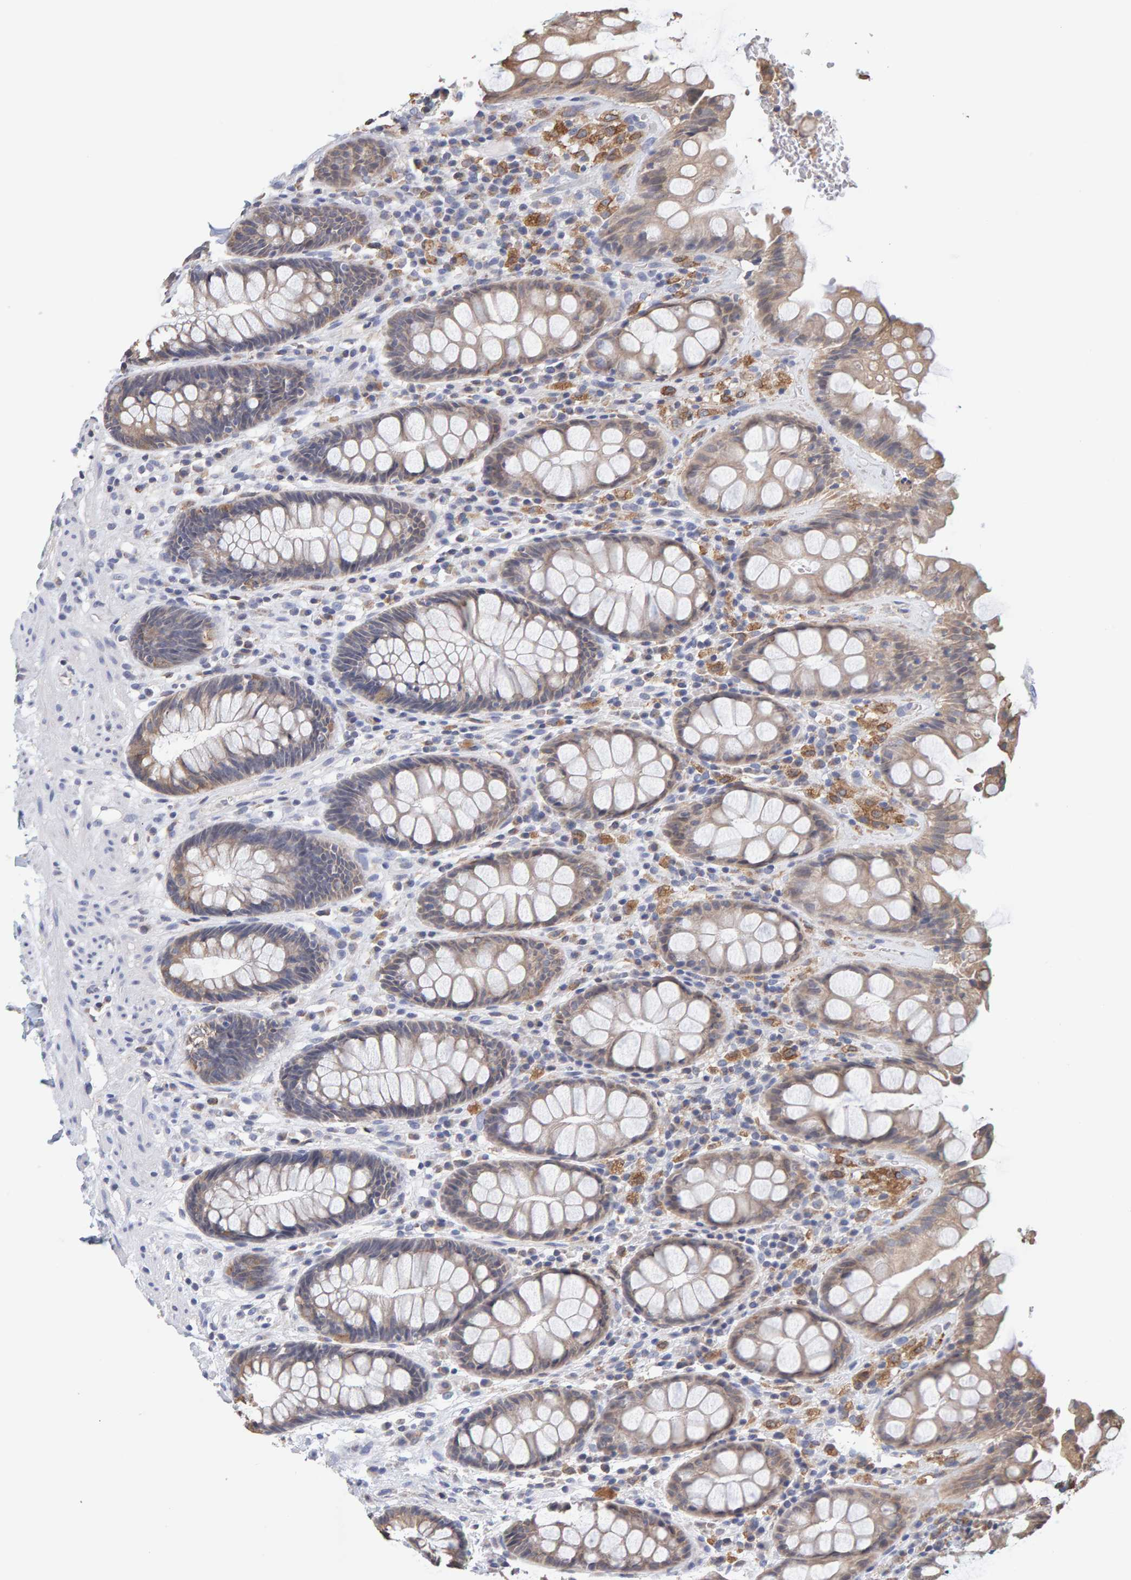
{"staining": {"intensity": "moderate", "quantity": ">75%", "location": "cytoplasmic/membranous"}, "tissue": "rectum", "cell_type": "Glandular cells", "image_type": "normal", "snomed": [{"axis": "morphology", "description": "Normal tissue, NOS"}, {"axis": "topography", "description": "Rectum"}], "caption": "Rectum stained for a protein exhibits moderate cytoplasmic/membranous positivity in glandular cells. The protein is stained brown, and the nuclei are stained in blue (DAB (3,3'-diaminobenzidine) IHC with brightfield microscopy, high magnification).", "gene": "SGPL1", "patient": {"sex": "male", "age": 64}}